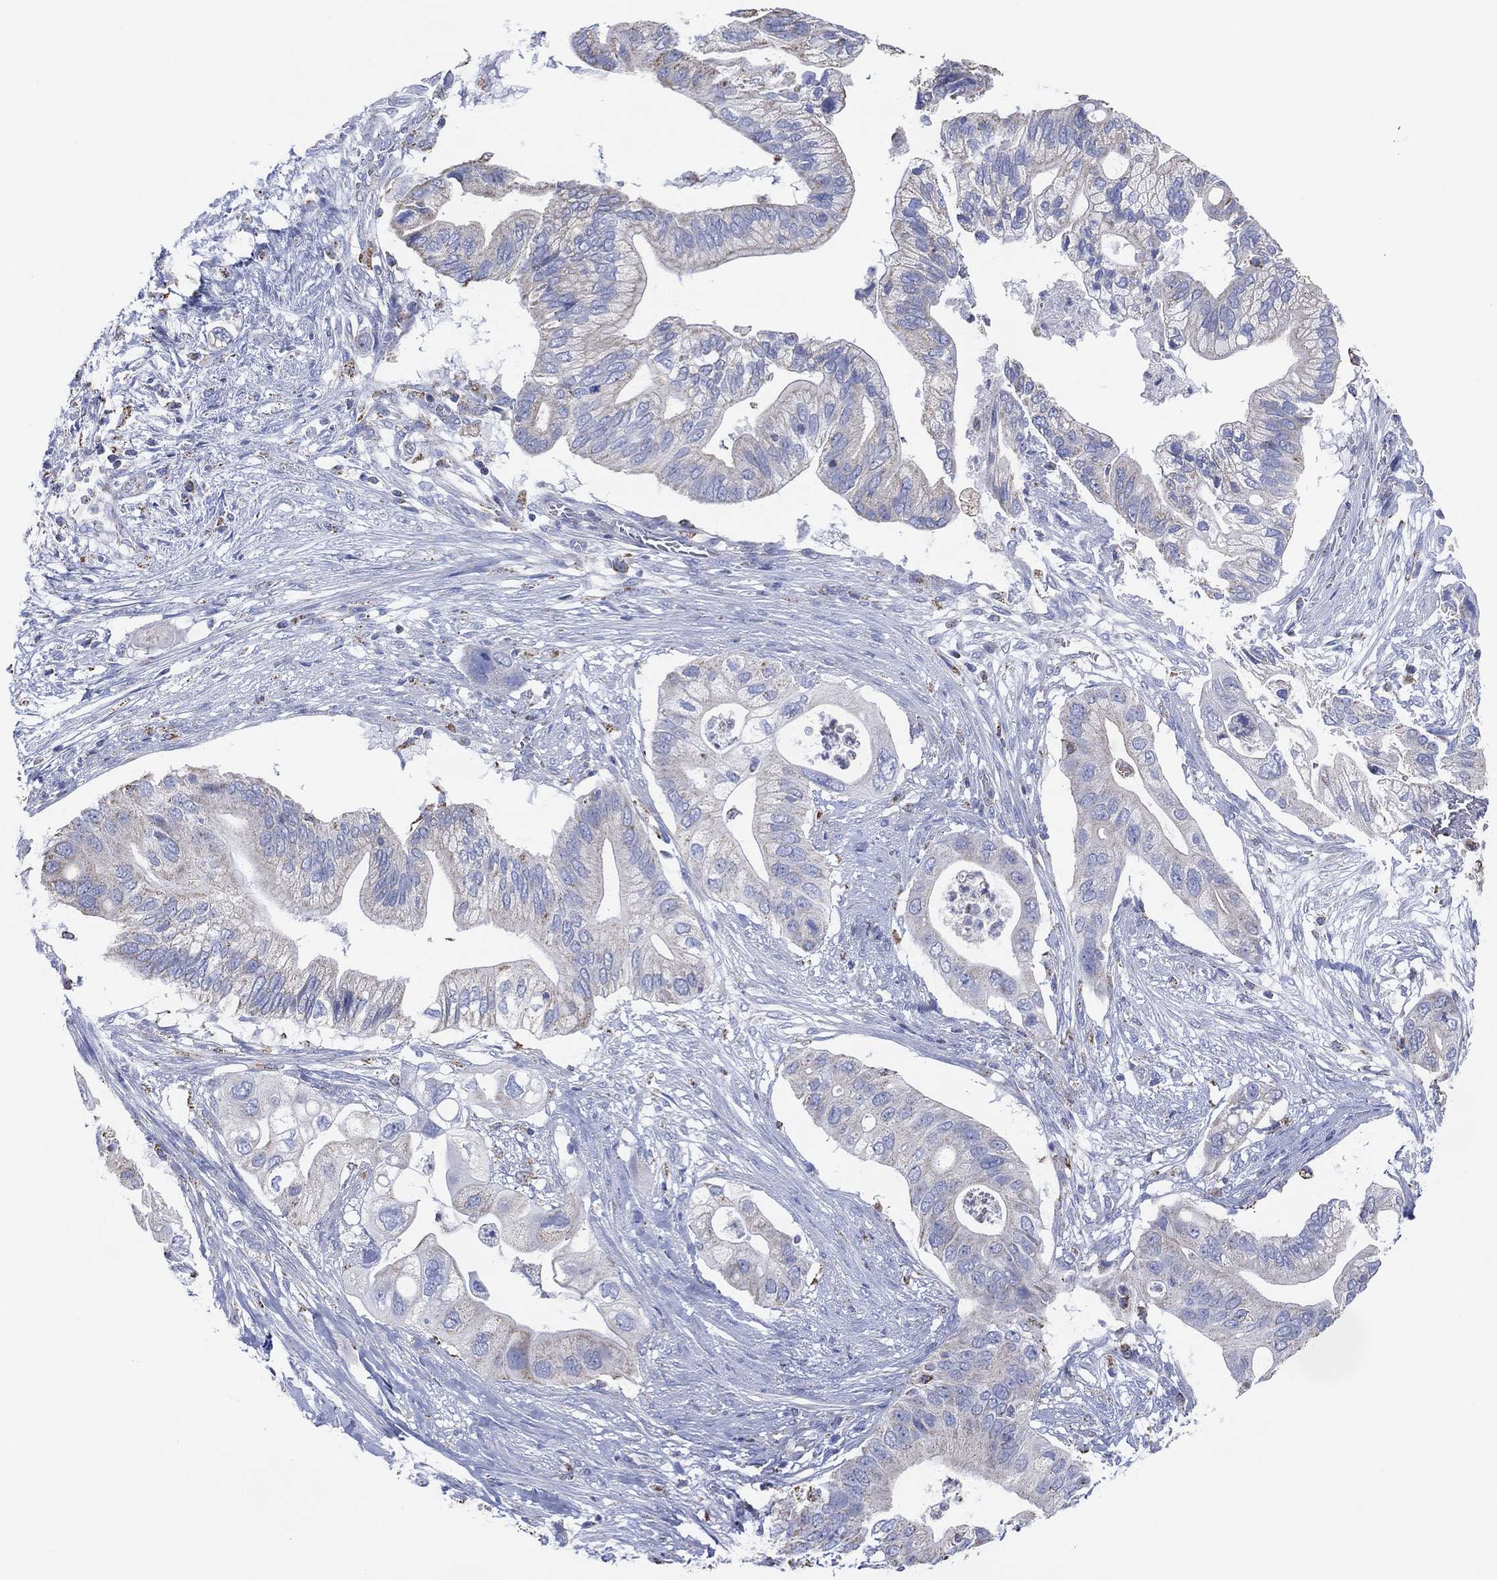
{"staining": {"intensity": "negative", "quantity": "none", "location": "none"}, "tissue": "pancreatic cancer", "cell_type": "Tumor cells", "image_type": "cancer", "snomed": [{"axis": "morphology", "description": "Adenocarcinoma, NOS"}, {"axis": "topography", "description": "Pancreas"}], "caption": "DAB (3,3'-diaminobenzidine) immunohistochemical staining of human pancreatic cancer displays no significant positivity in tumor cells.", "gene": "CFTR", "patient": {"sex": "female", "age": 72}}